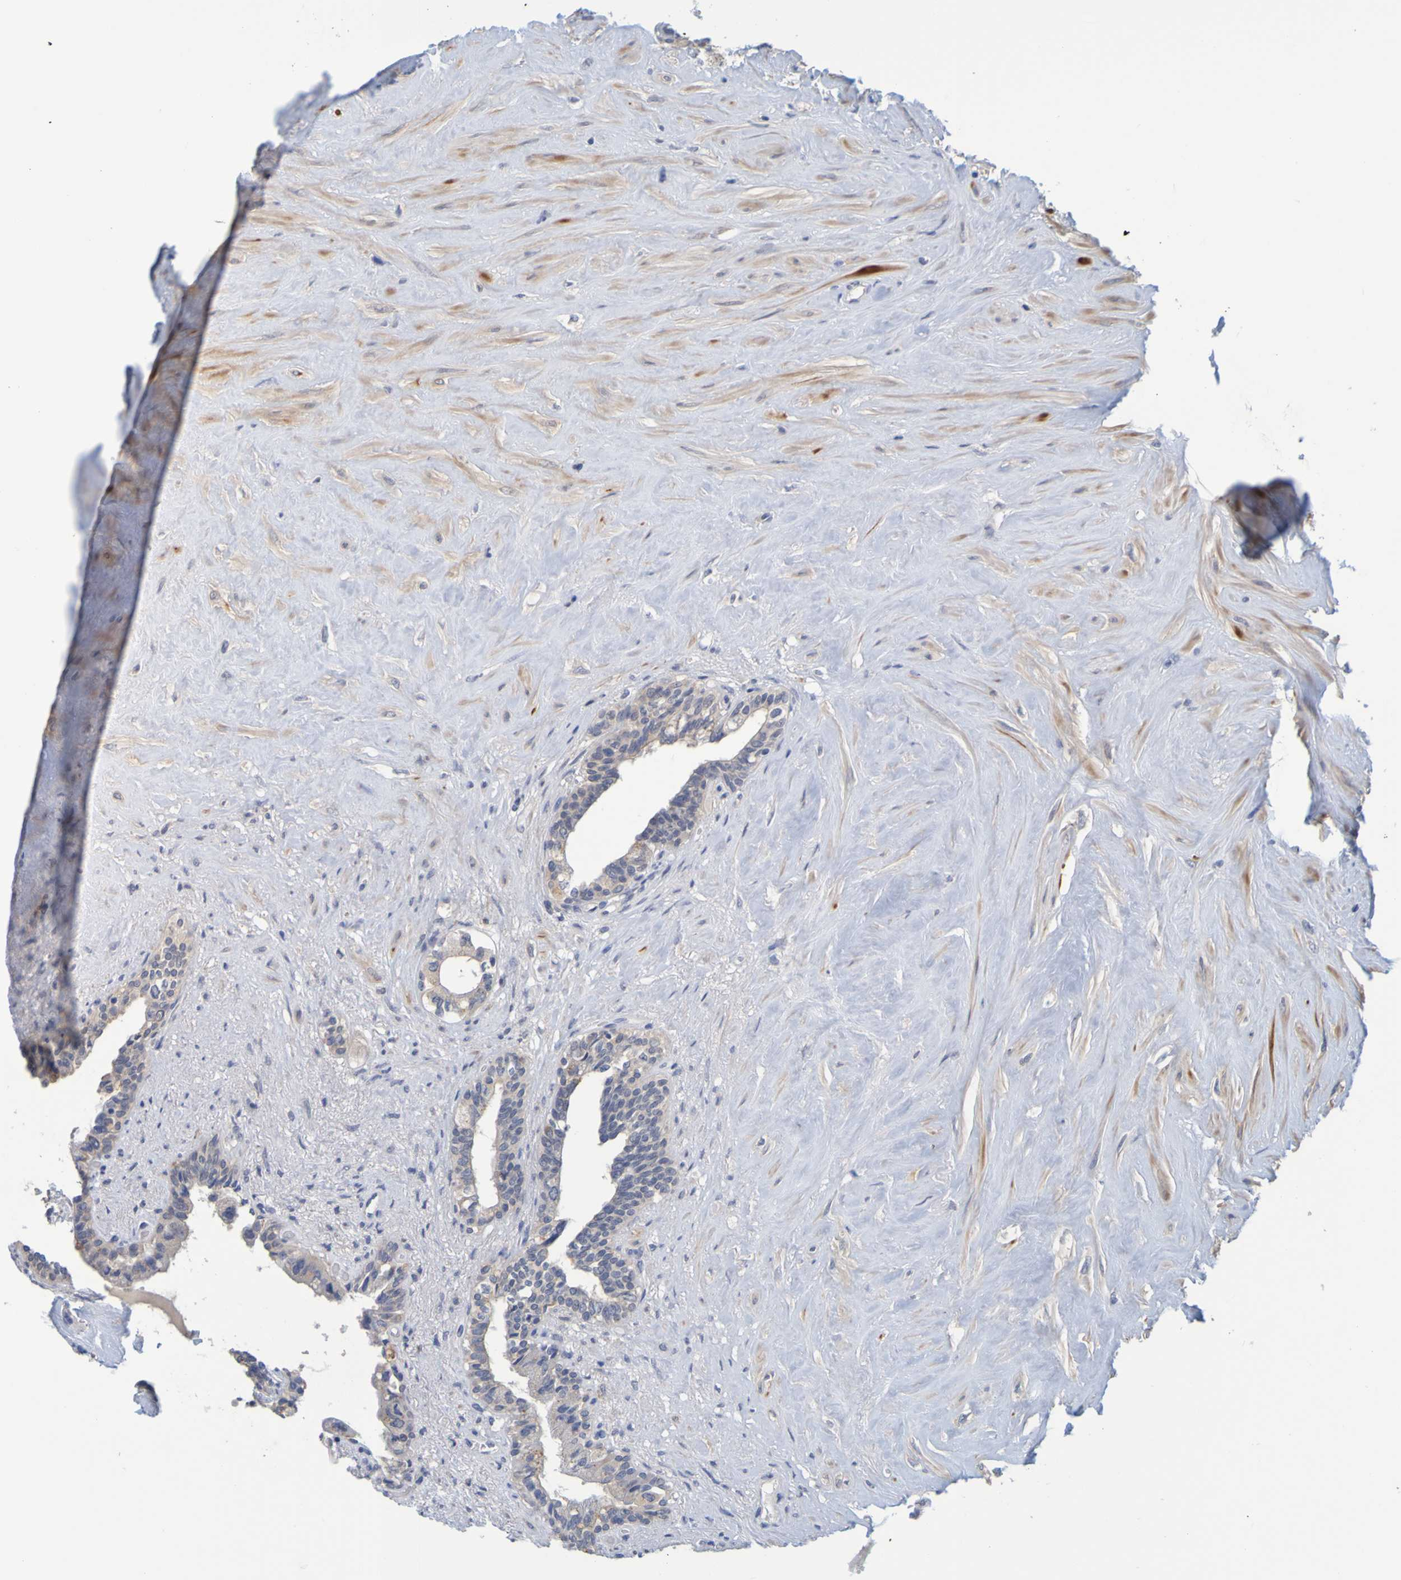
{"staining": {"intensity": "negative", "quantity": "none", "location": "none"}, "tissue": "seminal vesicle", "cell_type": "Glandular cells", "image_type": "normal", "snomed": [{"axis": "morphology", "description": "Normal tissue, NOS"}, {"axis": "topography", "description": "Seminal veicle"}], "caption": "This is a micrograph of immunohistochemistry (IHC) staining of unremarkable seminal vesicle, which shows no expression in glandular cells. The staining was performed using DAB to visualize the protein expression in brown, while the nuclei were stained in blue with hematoxylin (Magnification: 20x).", "gene": "ENDOU", "patient": {"sex": "male", "age": 63}}